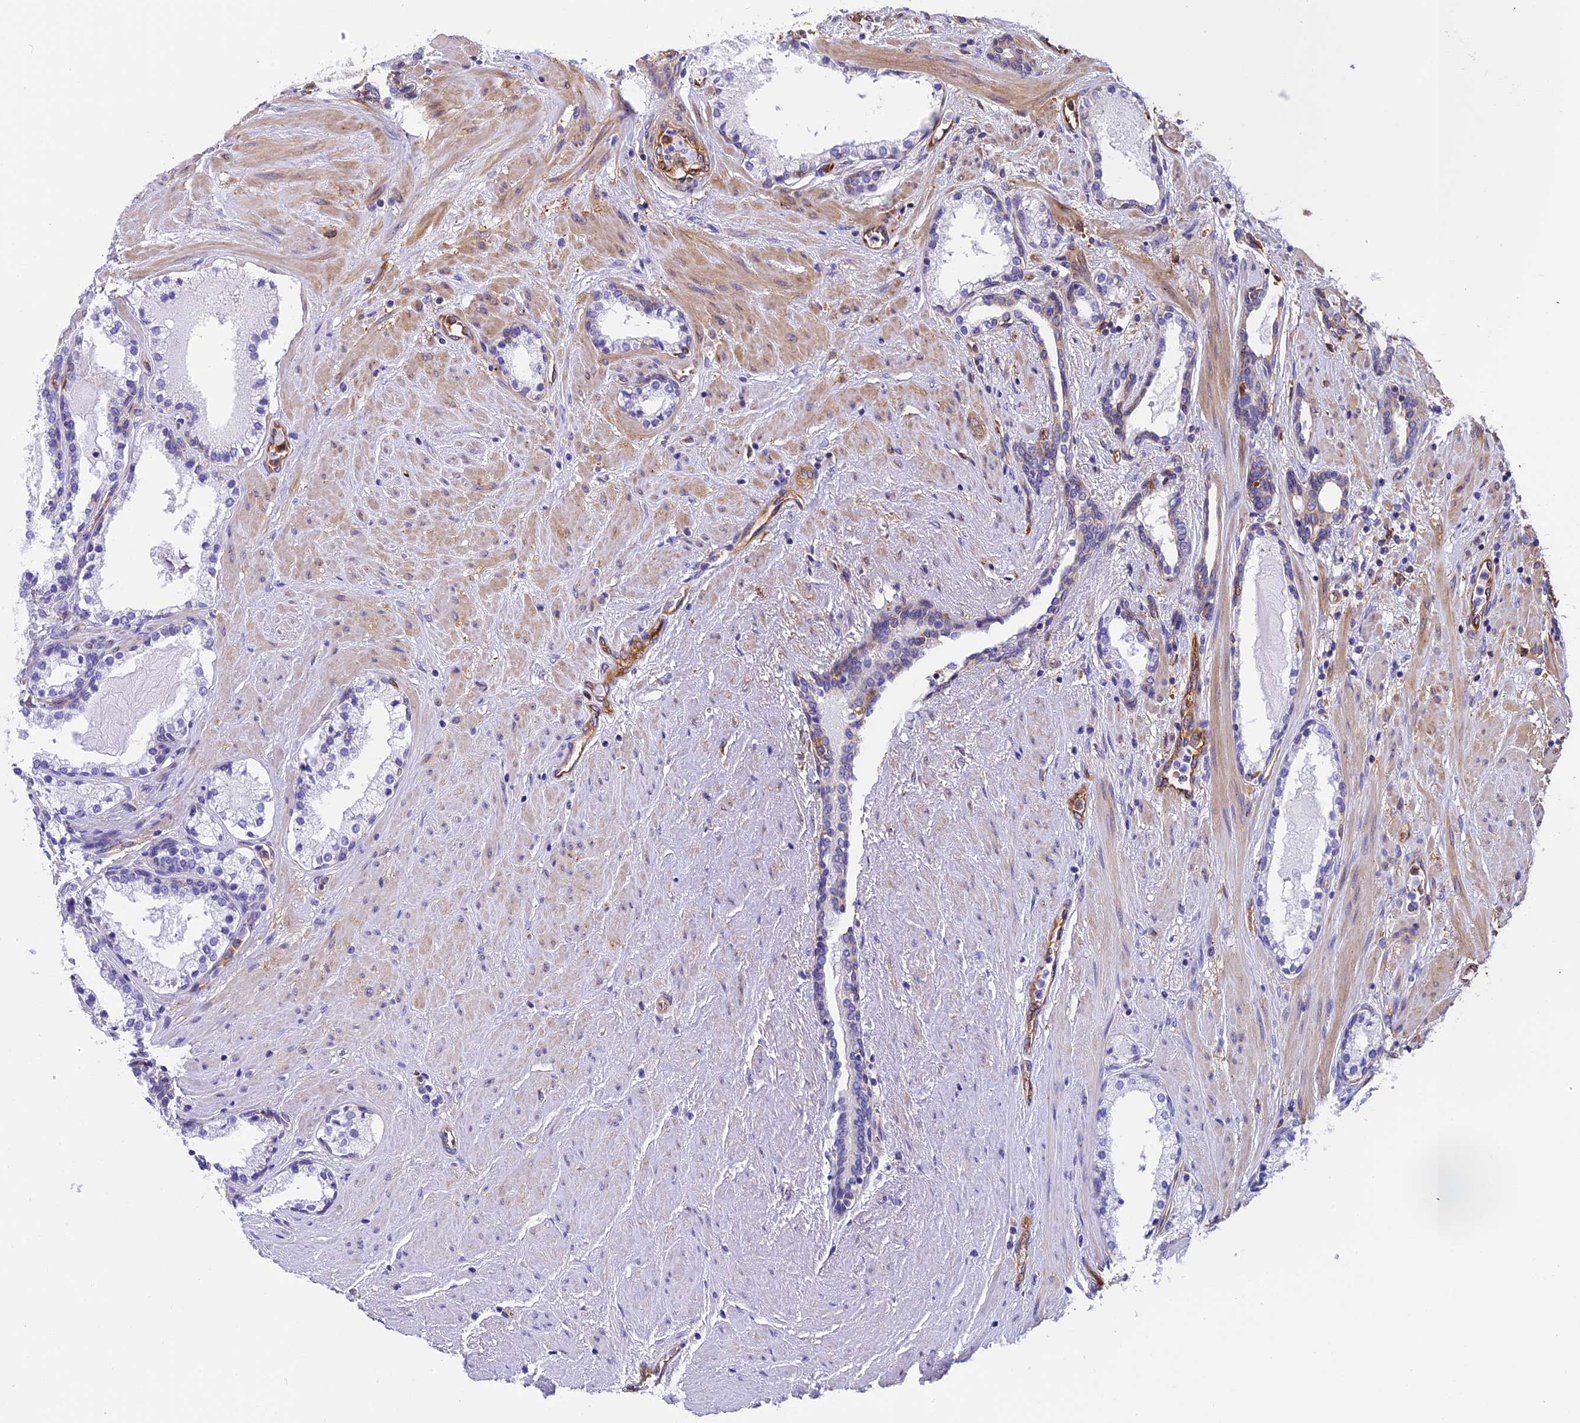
{"staining": {"intensity": "negative", "quantity": "none", "location": "none"}, "tissue": "prostate cancer", "cell_type": "Tumor cells", "image_type": "cancer", "snomed": [{"axis": "morphology", "description": "Adenocarcinoma, High grade"}, {"axis": "topography", "description": "Prostate"}], "caption": "A high-resolution histopathology image shows IHC staining of prostate cancer, which demonstrates no significant staining in tumor cells.", "gene": "EHBP1L1", "patient": {"sex": "male", "age": 58}}